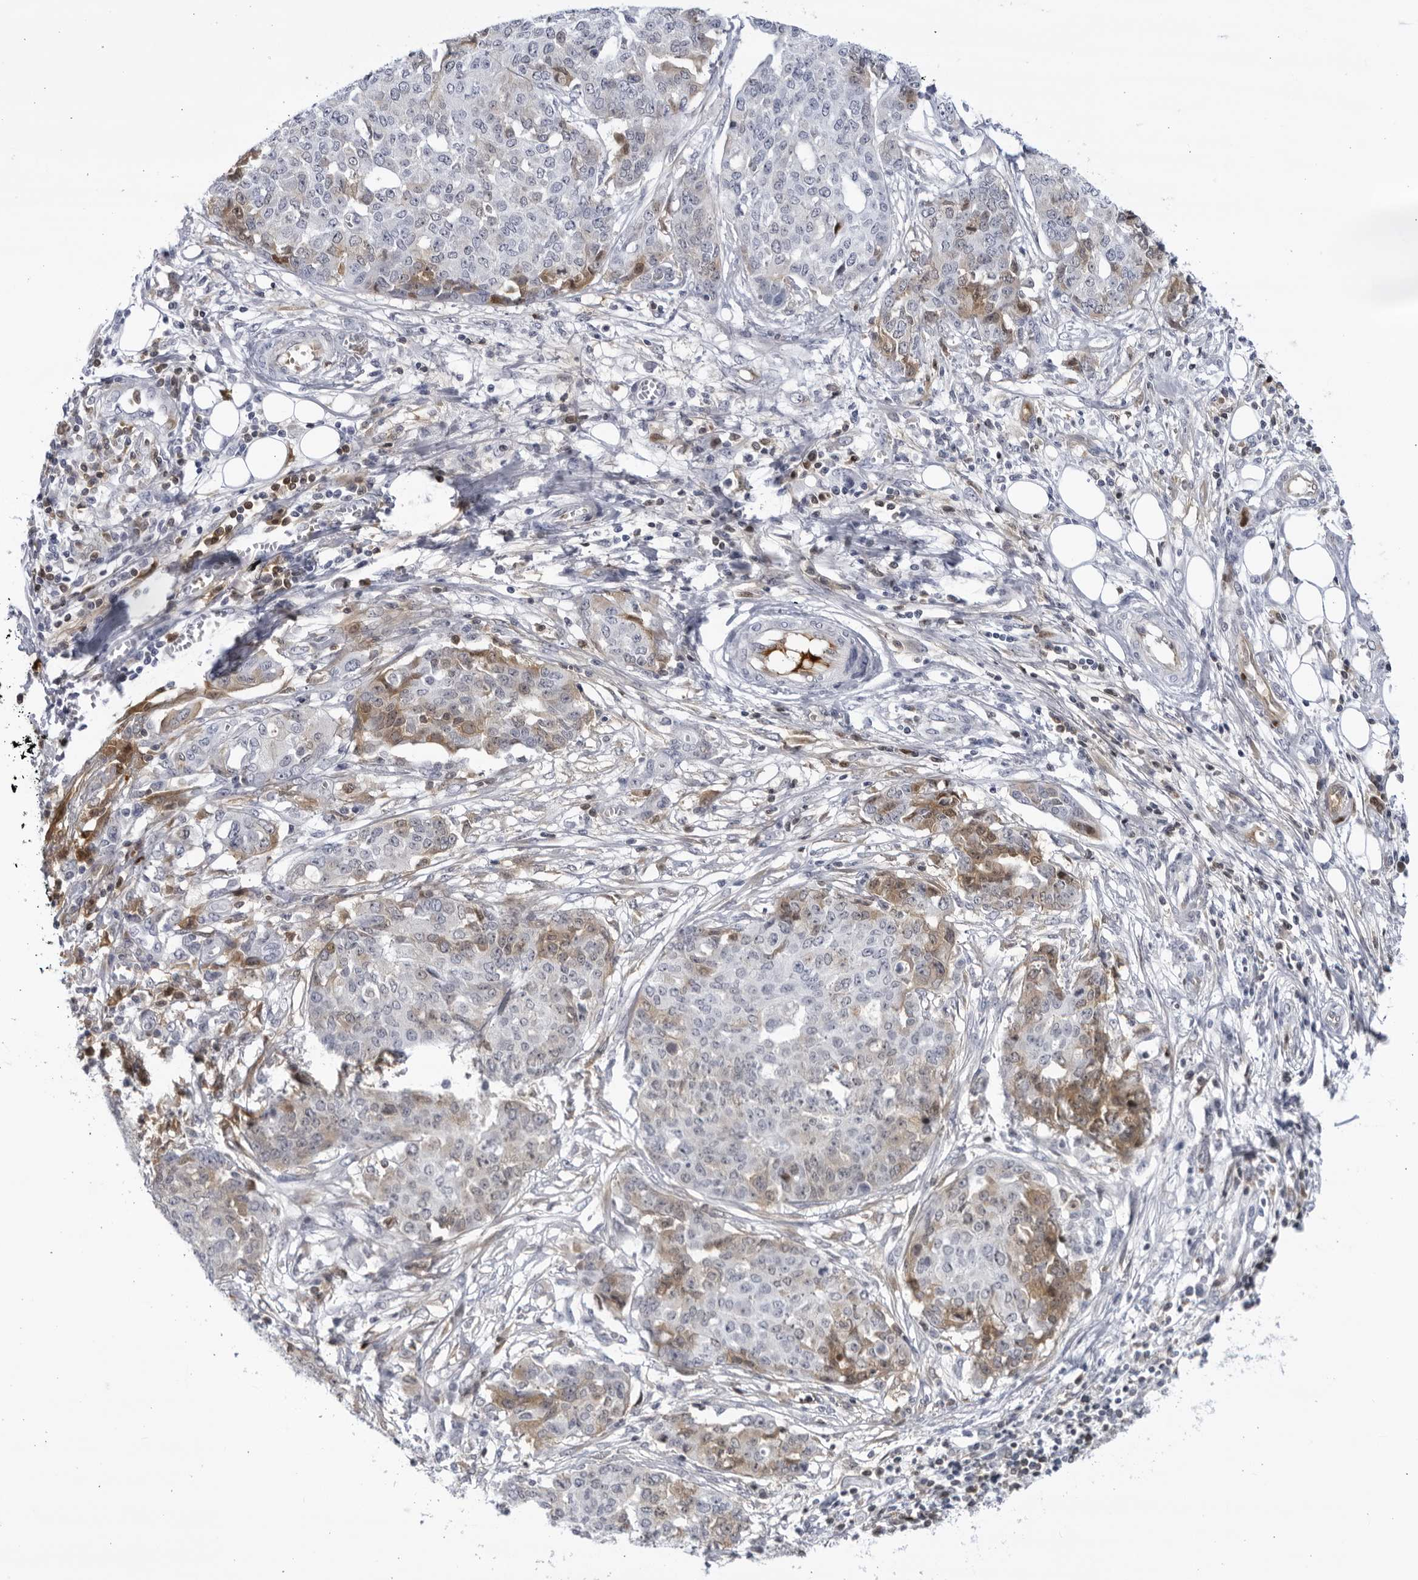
{"staining": {"intensity": "moderate", "quantity": "<25%", "location": "cytoplasmic/membranous"}, "tissue": "ovarian cancer", "cell_type": "Tumor cells", "image_type": "cancer", "snomed": [{"axis": "morphology", "description": "Cystadenocarcinoma, serous, NOS"}, {"axis": "topography", "description": "Soft tissue"}, {"axis": "topography", "description": "Ovary"}], "caption": "DAB (3,3'-diaminobenzidine) immunohistochemical staining of ovarian cancer (serous cystadenocarcinoma) displays moderate cytoplasmic/membranous protein positivity in about <25% of tumor cells. (Stains: DAB (3,3'-diaminobenzidine) in brown, nuclei in blue, Microscopy: brightfield microscopy at high magnification).", "gene": "CNBD1", "patient": {"sex": "female", "age": 57}}